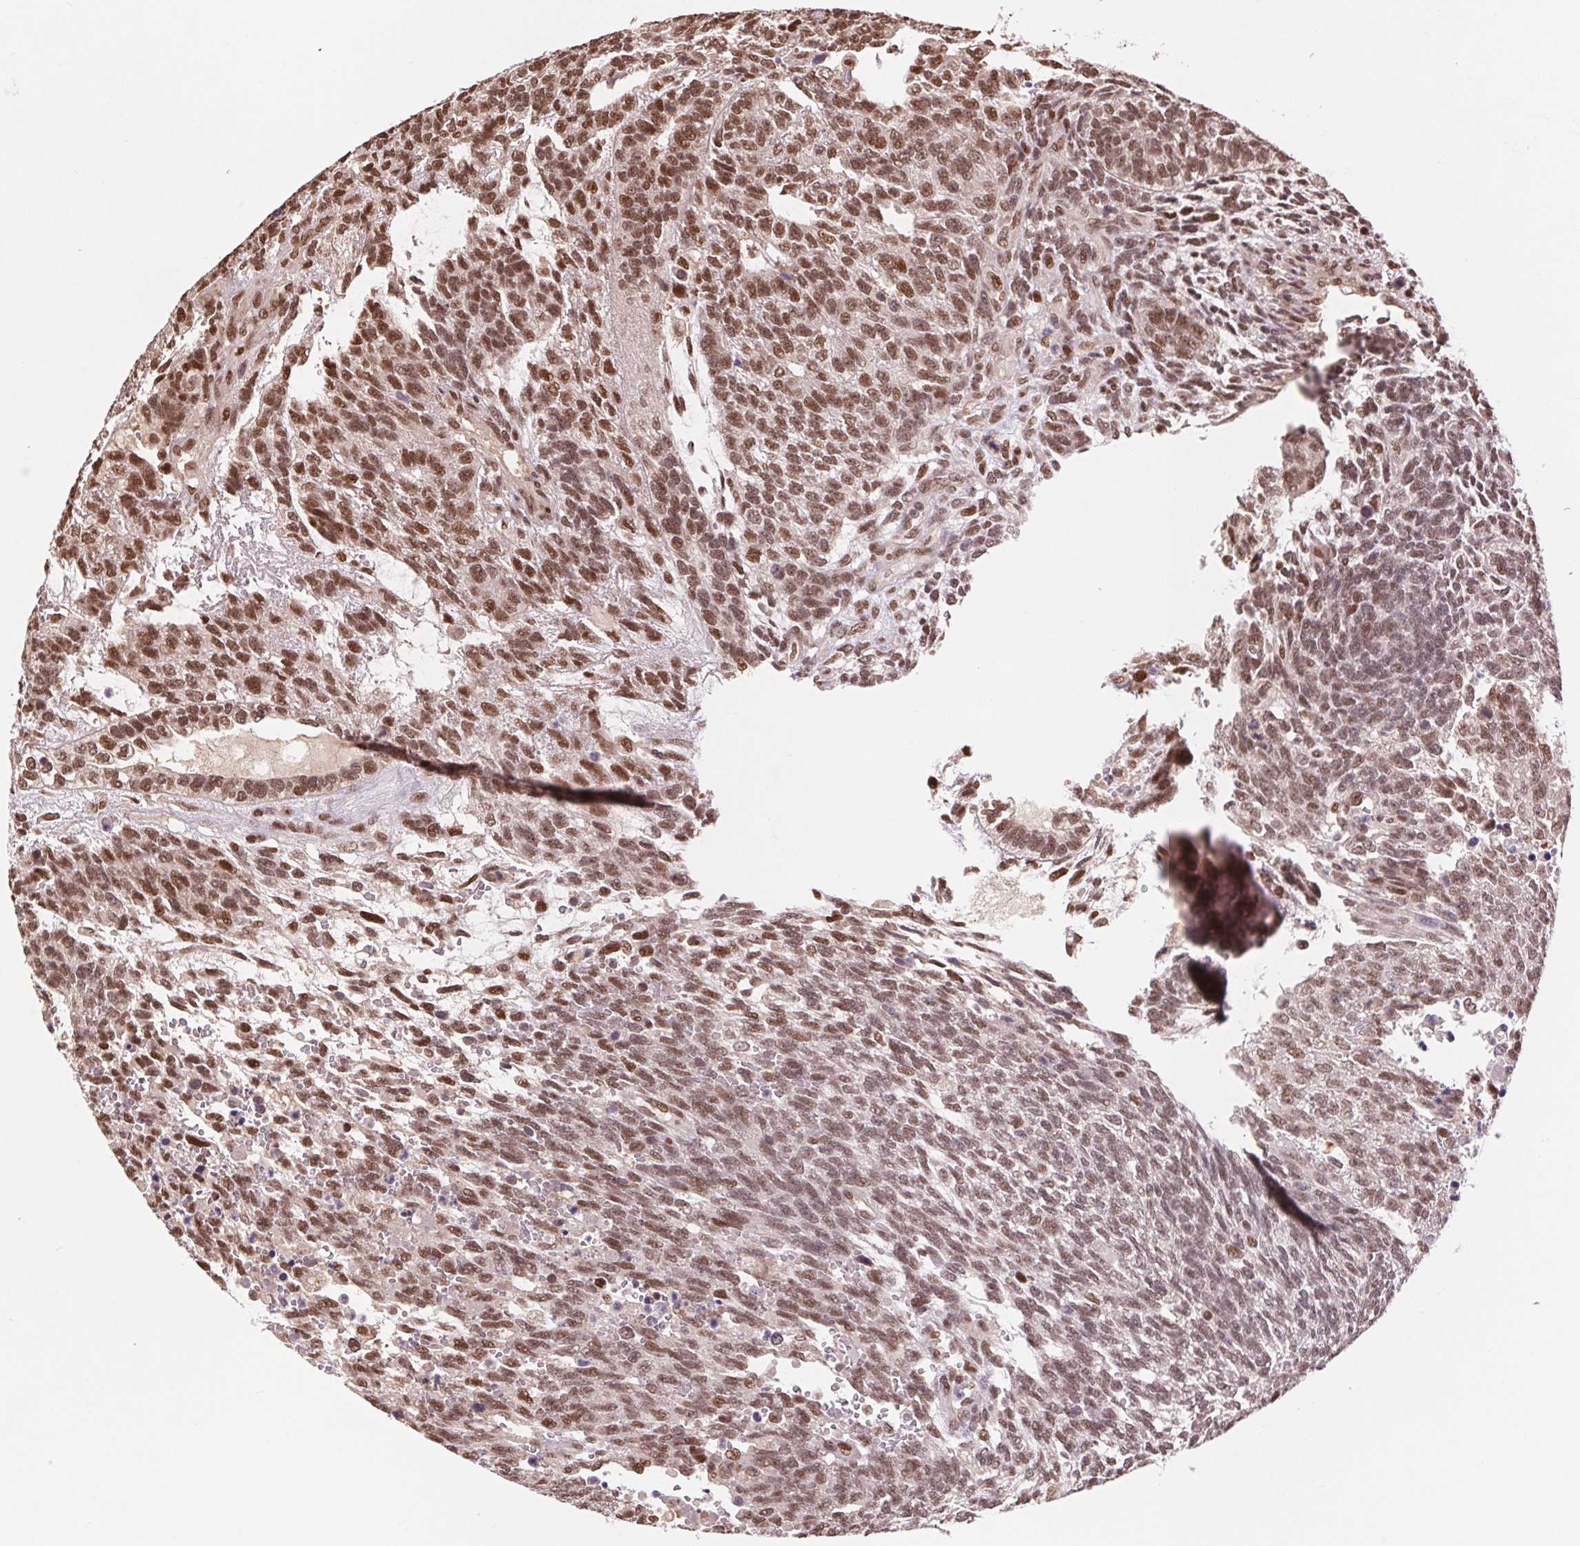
{"staining": {"intensity": "moderate", "quantity": ">75%", "location": "nuclear"}, "tissue": "testis cancer", "cell_type": "Tumor cells", "image_type": "cancer", "snomed": [{"axis": "morphology", "description": "Carcinoma, Embryonal, NOS"}, {"axis": "topography", "description": "Testis"}], "caption": "Tumor cells display medium levels of moderate nuclear positivity in about >75% of cells in human testis cancer (embryonal carcinoma). Using DAB (3,3'-diaminobenzidine) (brown) and hematoxylin (blue) stains, captured at high magnification using brightfield microscopy.", "gene": "RAD23A", "patient": {"sex": "male", "age": 23}}